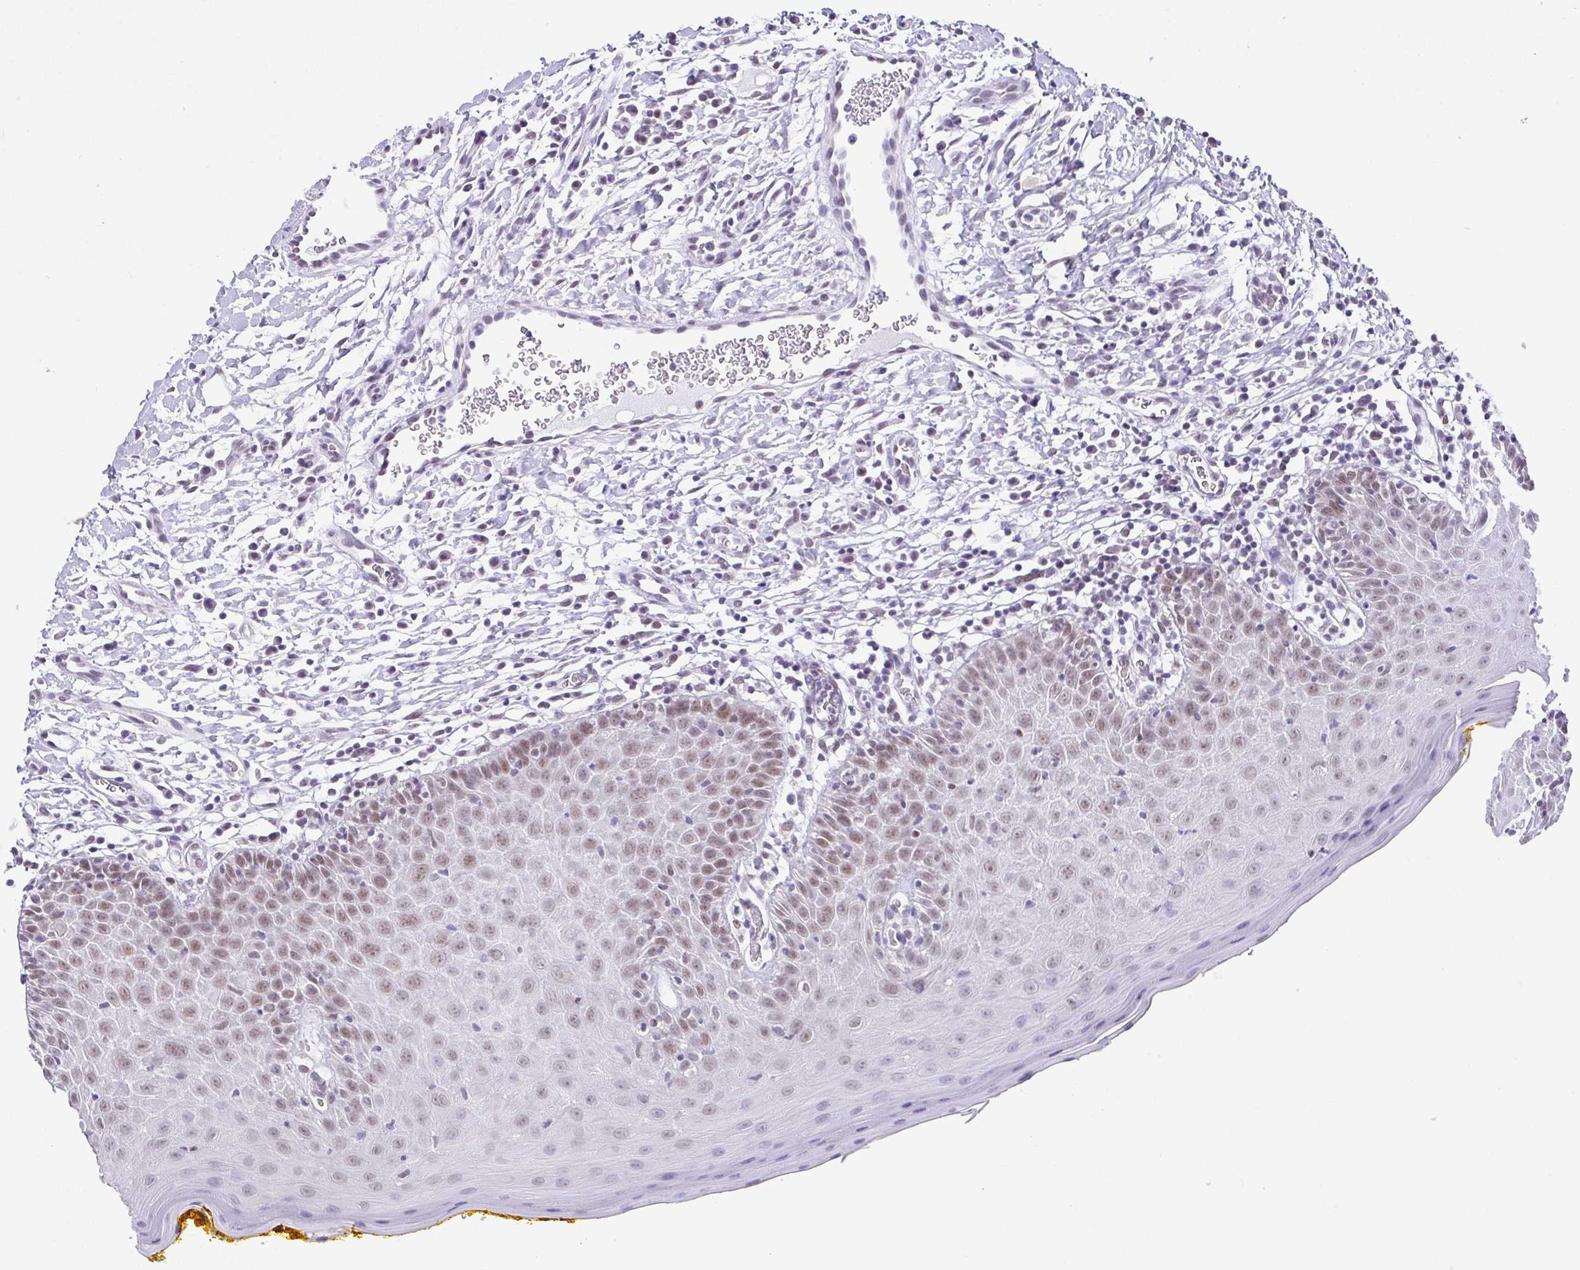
{"staining": {"intensity": "moderate", "quantity": "25%-75%", "location": "nuclear"}, "tissue": "oral mucosa", "cell_type": "Squamous epithelial cells", "image_type": "normal", "snomed": [{"axis": "morphology", "description": "Normal tissue, NOS"}, {"axis": "topography", "description": "Oral tissue"}, {"axis": "topography", "description": "Tounge, NOS"}], "caption": "Immunohistochemical staining of benign oral mucosa reveals medium levels of moderate nuclear staining in about 25%-75% of squamous epithelial cells. (IHC, brightfield microscopy, high magnification).", "gene": "RBM3", "patient": {"sex": "female", "age": 58}}